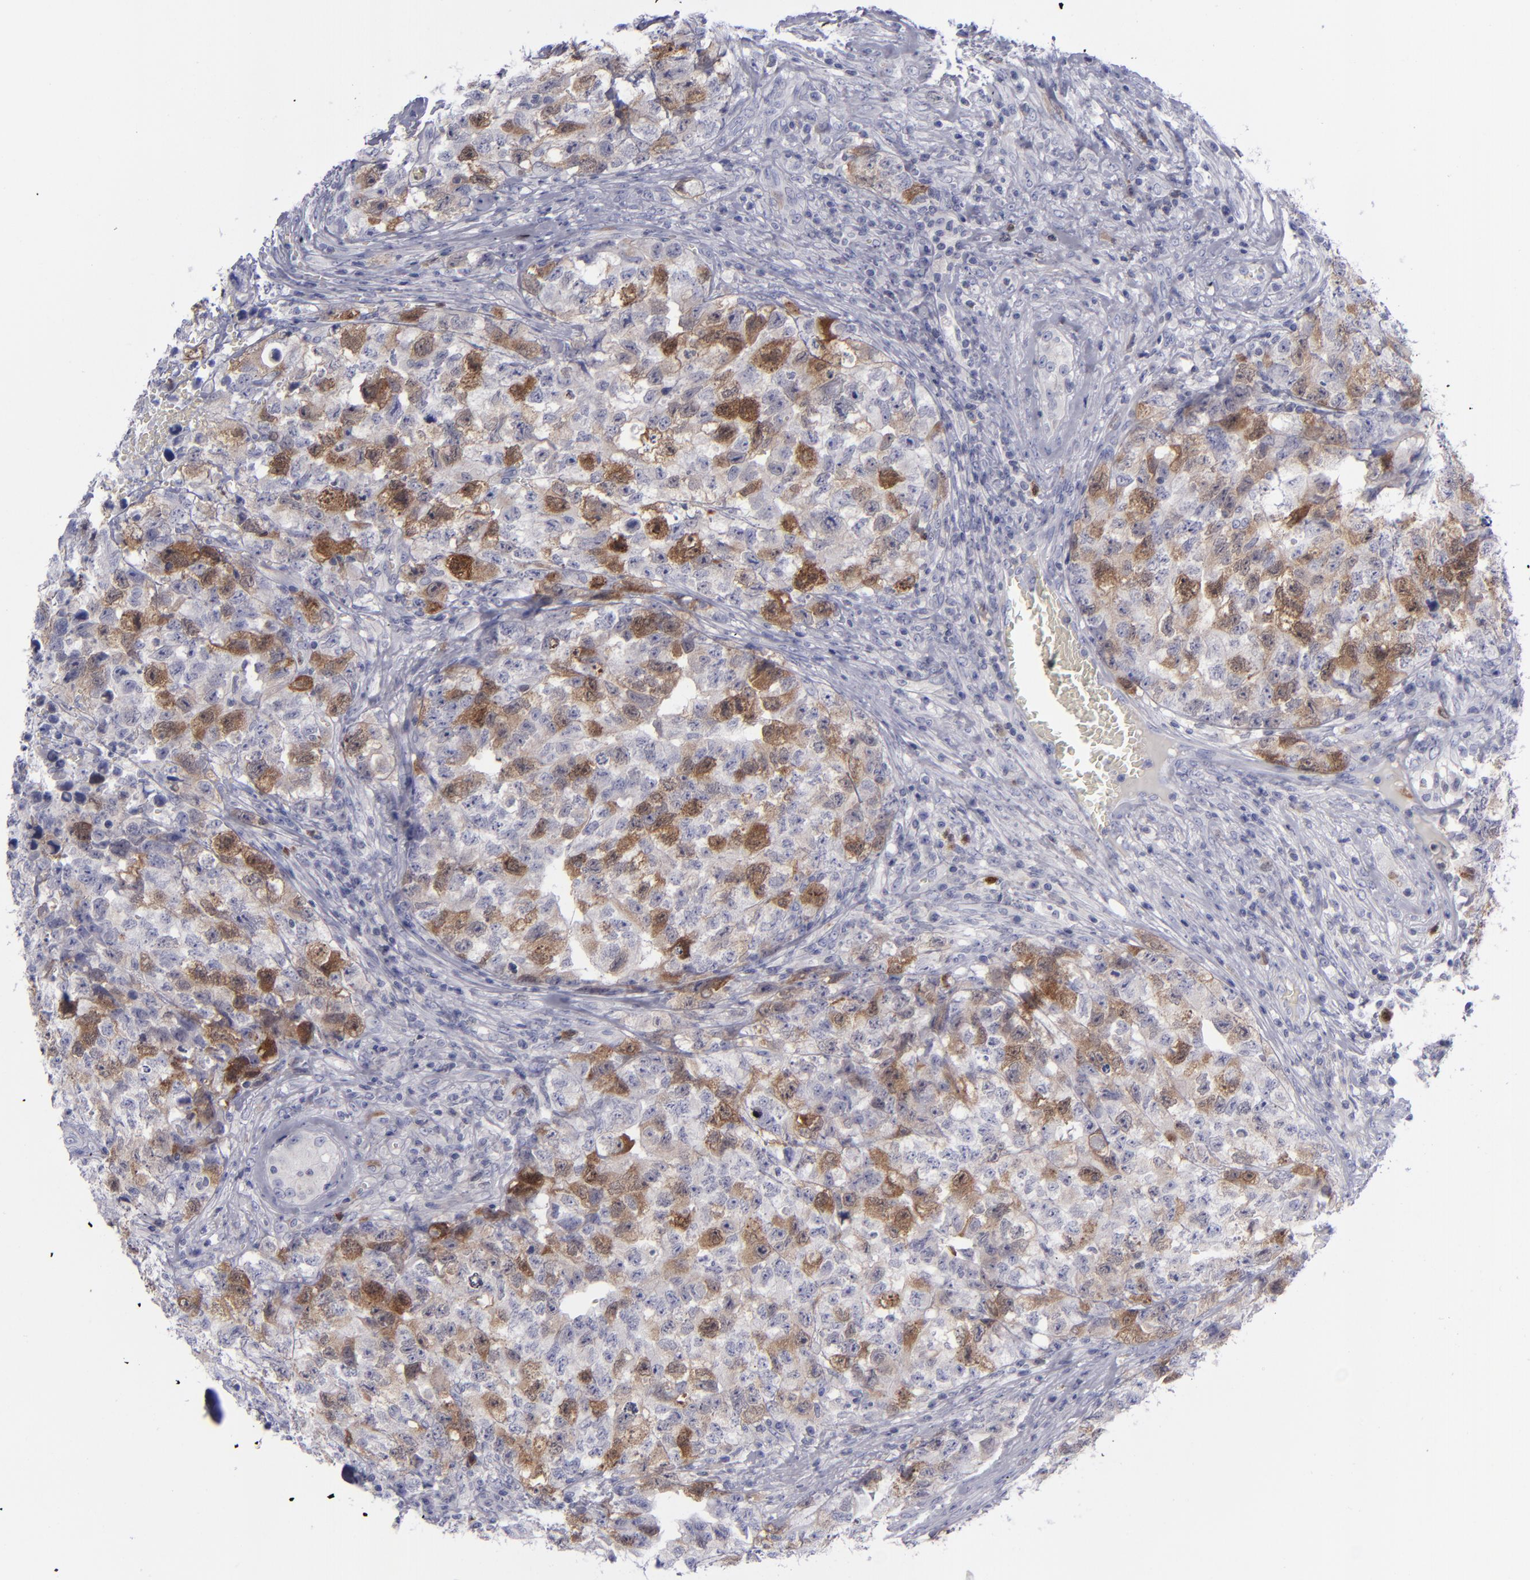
{"staining": {"intensity": "moderate", "quantity": "25%-75%", "location": "cytoplasmic/membranous,nuclear"}, "tissue": "testis cancer", "cell_type": "Tumor cells", "image_type": "cancer", "snomed": [{"axis": "morphology", "description": "Carcinoma, Embryonal, NOS"}, {"axis": "topography", "description": "Testis"}], "caption": "Protein analysis of testis cancer (embryonal carcinoma) tissue displays moderate cytoplasmic/membranous and nuclear staining in approximately 25%-75% of tumor cells. (brown staining indicates protein expression, while blue staining denotes nuclei).", "gene": "AURKA", "patient": {"sex": "male", "age": 31}}